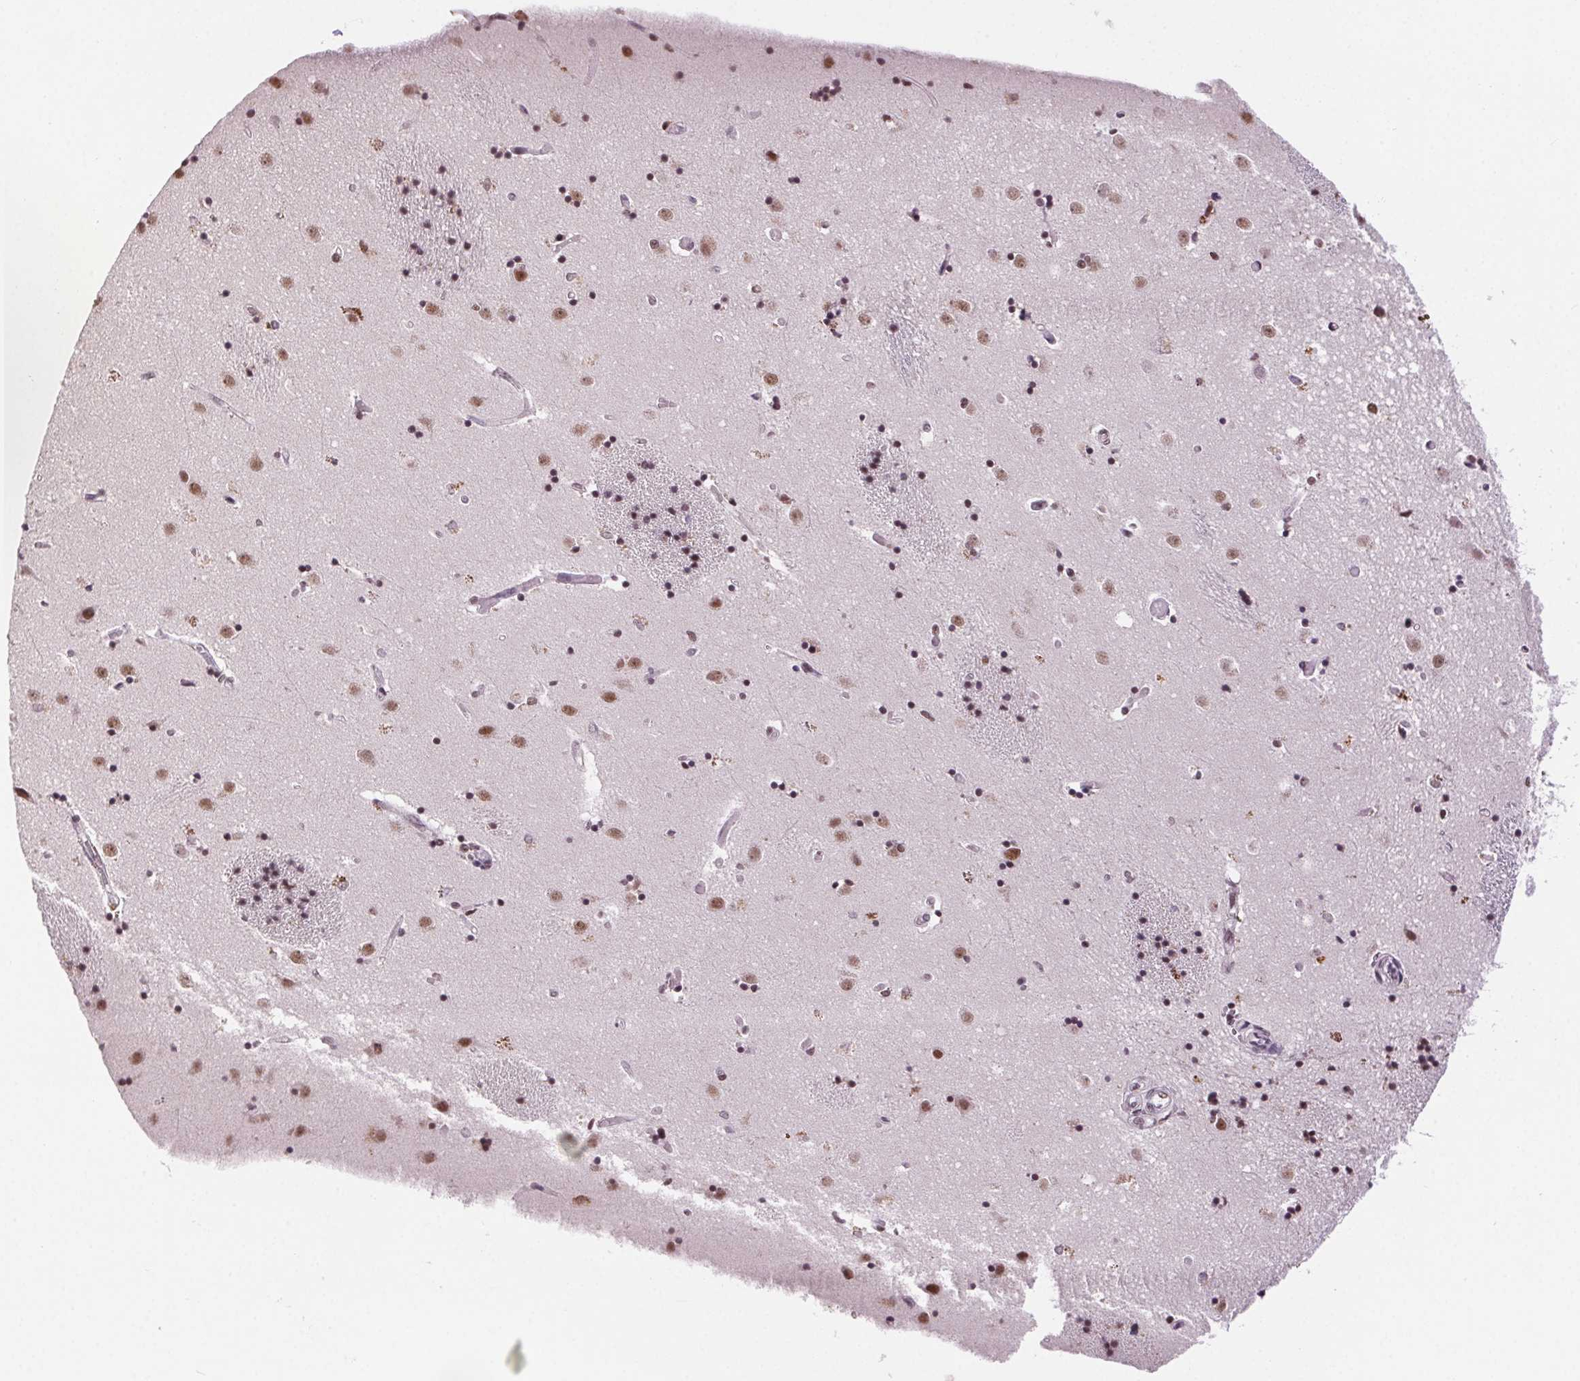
{"staining": {"intensity": "moderate", "quantity": ">75%", "location": "nuclear"}, "tissue": "caudate", "cell_type": "Glial cells", "image_type": "normal", "snomed": [{"axis": "morphology", "description": "Normal tissue, NOS"}, {"axis": "topography", "description": "Lateral ventricle wall"}], "caption": "Protein analysis of benign caudate displays moderate nuclear staining in approximately >75% of glial cells.", "gene": "CD2BP2", "patient": {"sex": "male", "age": 54}}